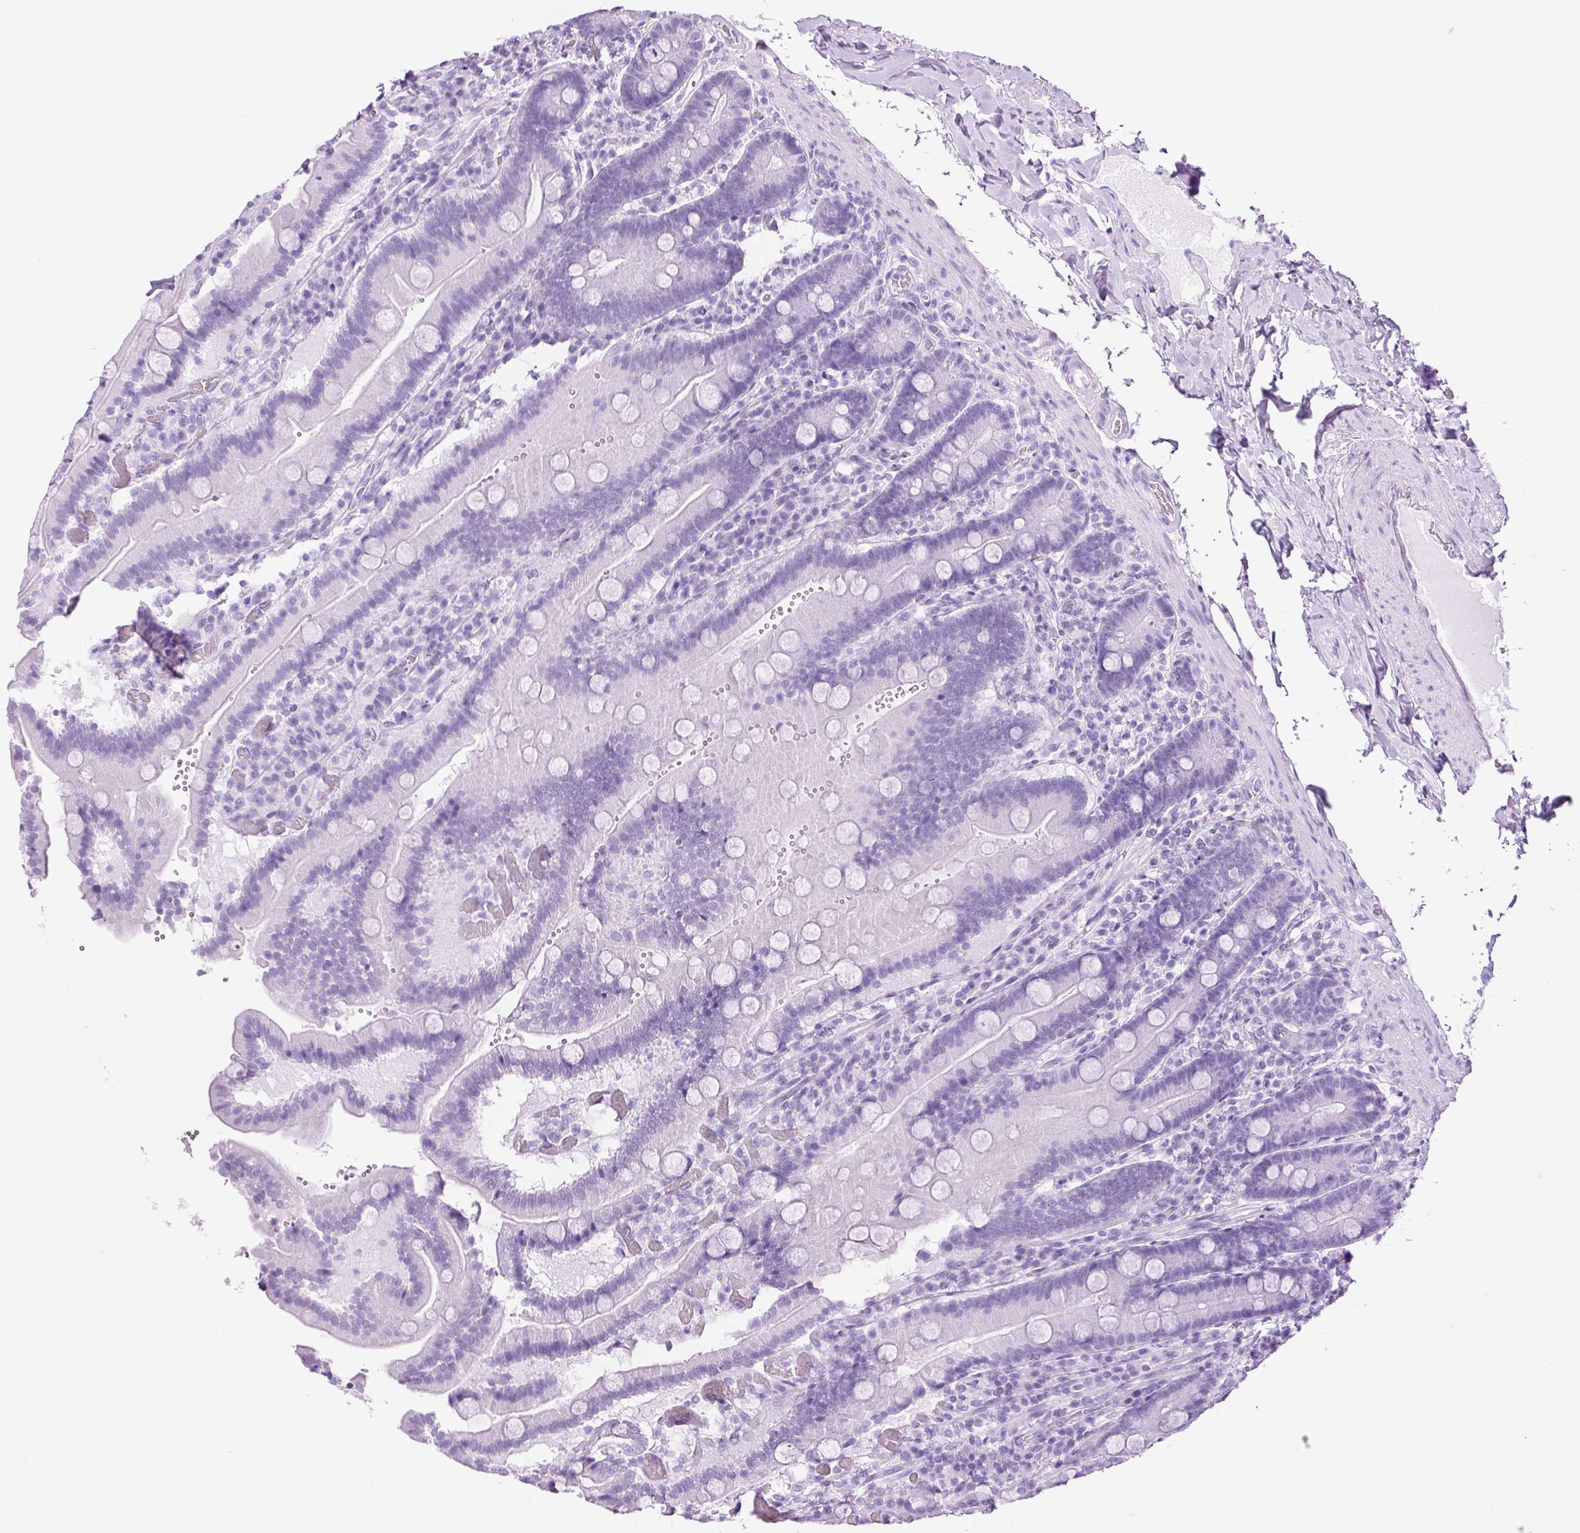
{"staining": {"intensity": "negative", "quantity": "none", "location": "none"}, "tissue": "duodenum", "cell_type": "Glandular cells", "image_type": "normal", "snomed": [{"axis": "morphology", "description": "Normal tissue, NOS"}, {"axis": "topography", "description": "Duodenum"}], "caption": "Human duodenum stained for a protein using IHC demonstrates no expression in glandular cells.", "gene": "ADSS1", "patient": {"sex": "female", "age": 62}}